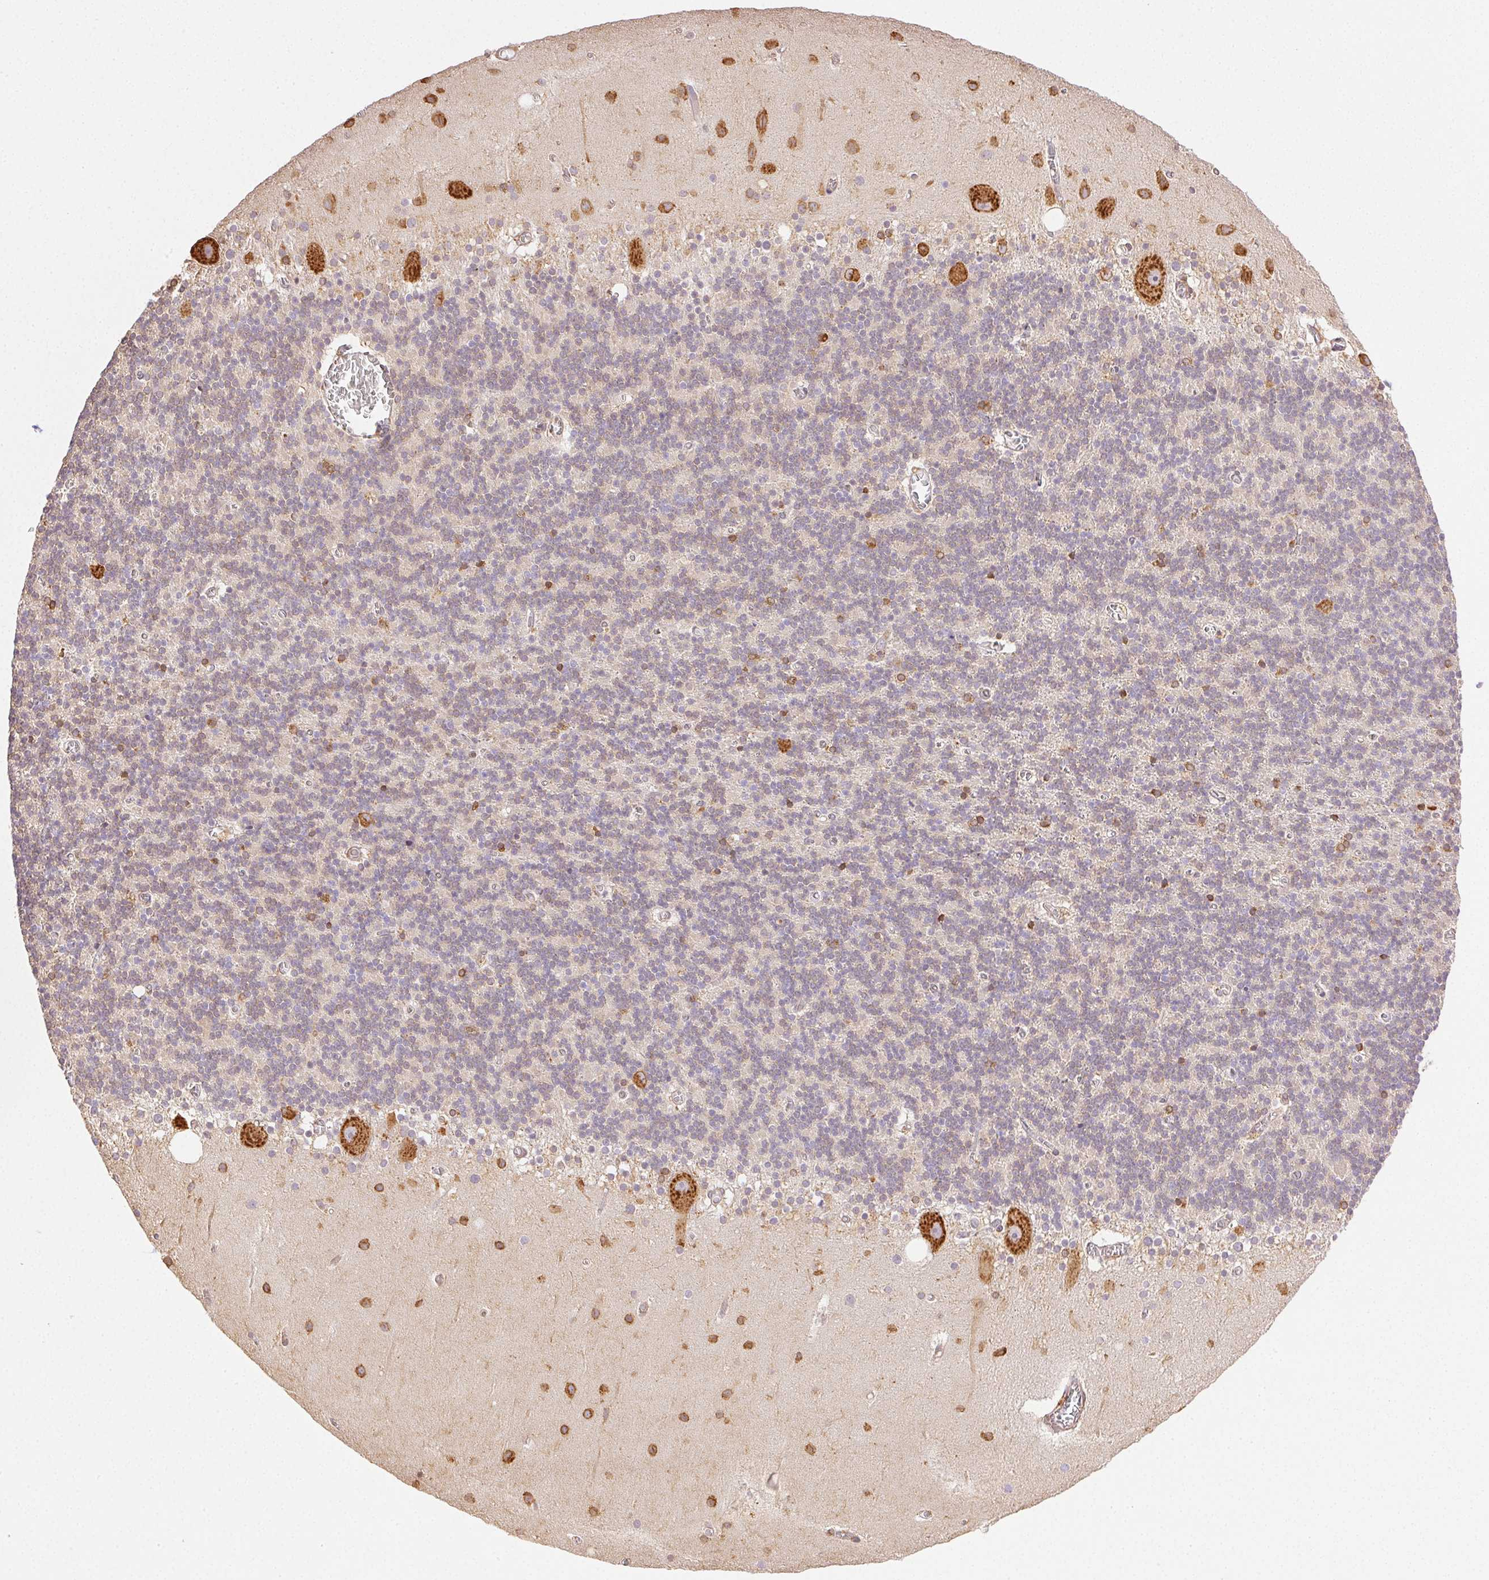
{"staining": {"intensity": "moderate", "quantity": "<25%", "location": "cytoplasmic/membranous"}, "tissue": "cerebellum", "cell_type": "Cells in granular layer", "image_type": "normal", "snomed": [{"axis": "morphology", "description": "Normal tissue, NOS"}, {"axis": "topography", "description": "Cerebellum"}], "caption": "Moderate cytoplasmic/membranous staining for a protein is present in about <25% of cells in granular layer of normal cerebellum using immunohistochemistry.", "gene": "ENTREP1", "patient": {"sex": "male", "age": 70}}